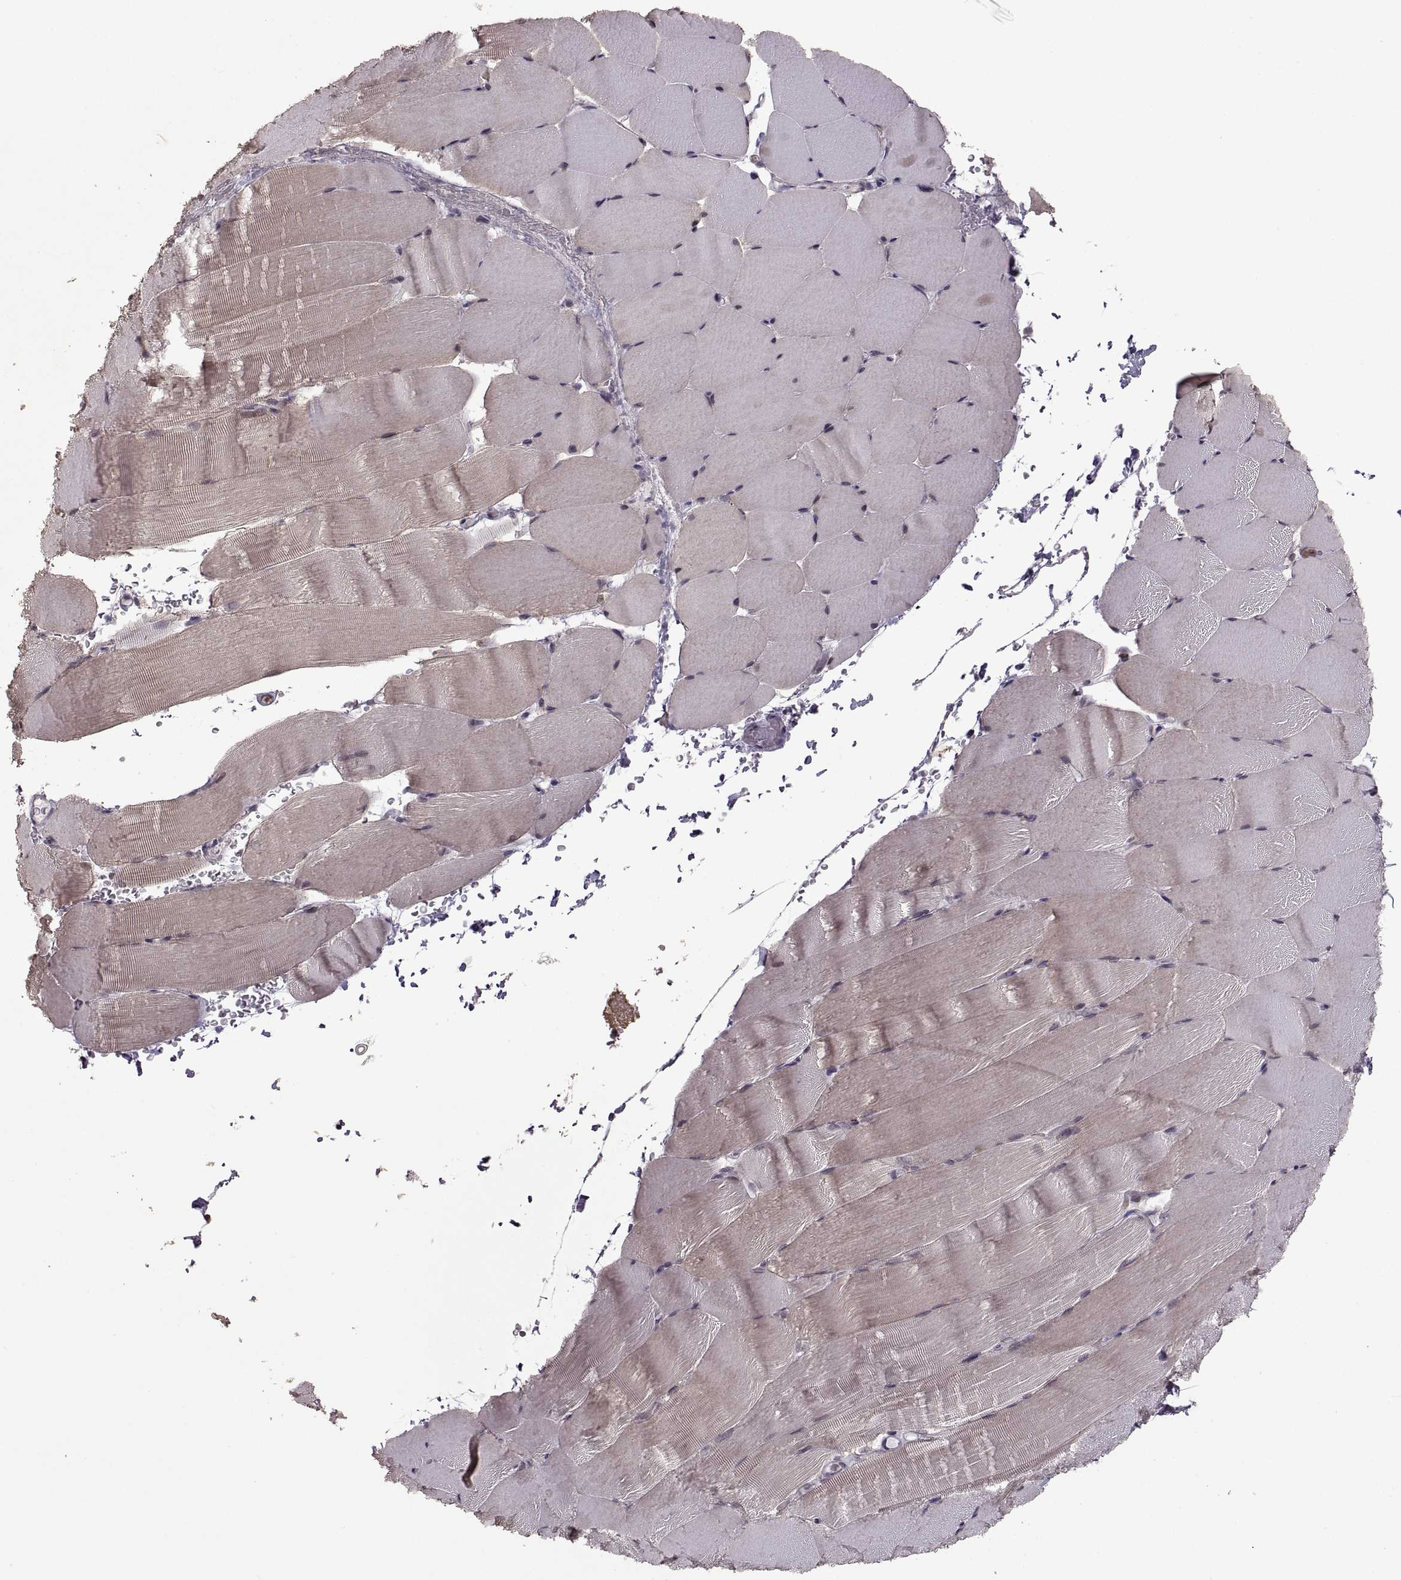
{"staining": {"intensity": "negative", "quantity": "none", "location": "none"}, "tissue": "skeletal muscle", "cell_type": "Myocytes", "image_type": "normal", "snomed": [{"axis": "morphology", "description": "Normal tissue, NOS"}, {"axis": "topography", "description": "Skeletal muscle"}], "caption": "Immunohistochemistry of unremarkable human skeletal muscle shows no expression in myocytes. Brightfield microscopy of IHC stained with DAB (brown) and hematoxylin (blue), captured at high magnification.", "gene": "PALS1", "patient": {"sex": "female", "age": 37}}